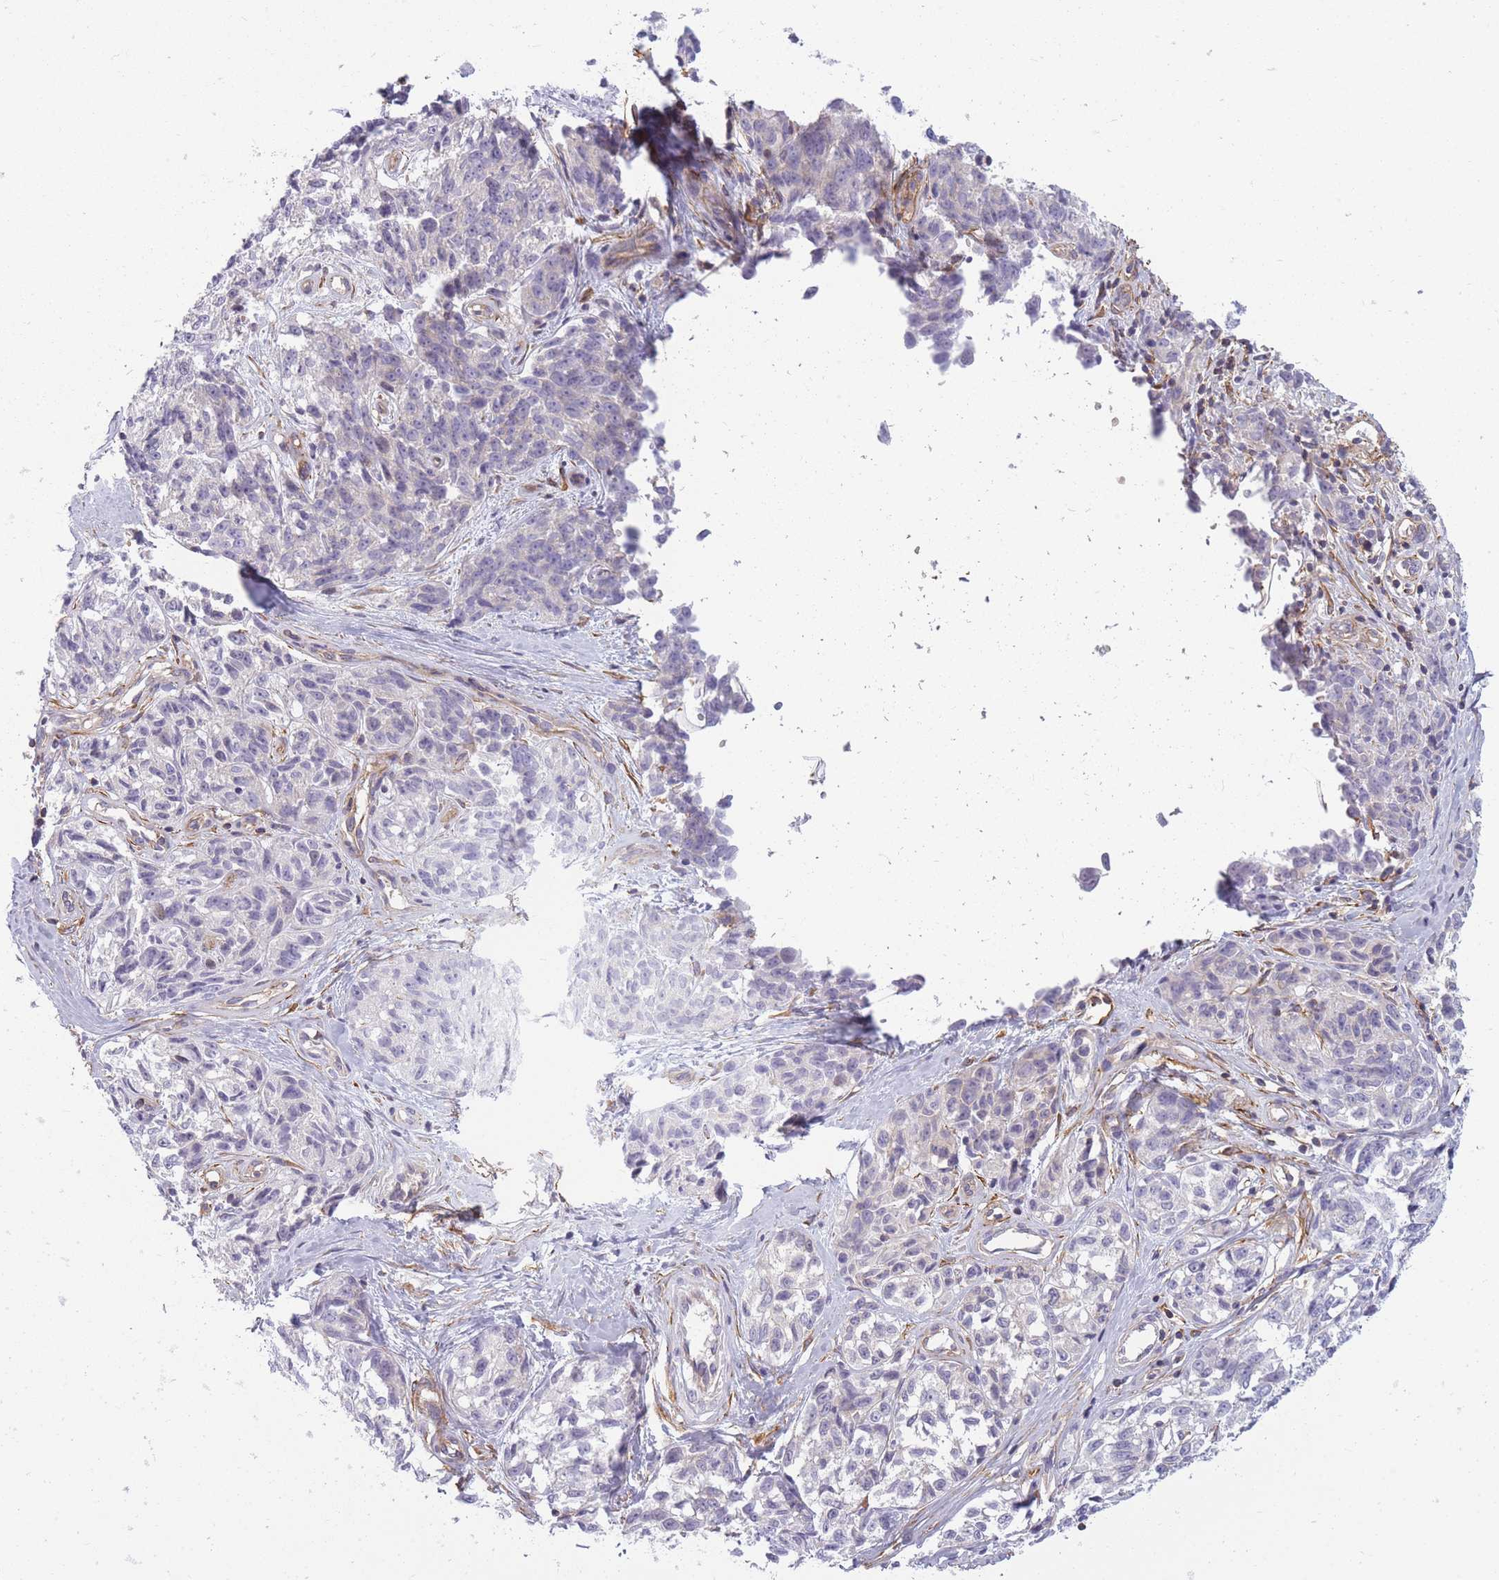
{"staining": {"intensity": "negative", "quantity": "none", "location": "none"}, "tissue": "melanoma", "cell_type": "Tumor cells", "image_type": "cancer", "snomed": [{"axis": "morphology", "description": "Normal tissue, NOS"}, {"axis": "morphology", "description": "Malignant melanoma, NOS"}, {"axis": "topography", "description": "Skin"}], "caption": "Malignant melanoma stained for a protein using immunohistochemistry (IHC) exhibits no staining tumor cells.", "gene": "ADD1", "patient": {"sex": "female", "age": 64}}